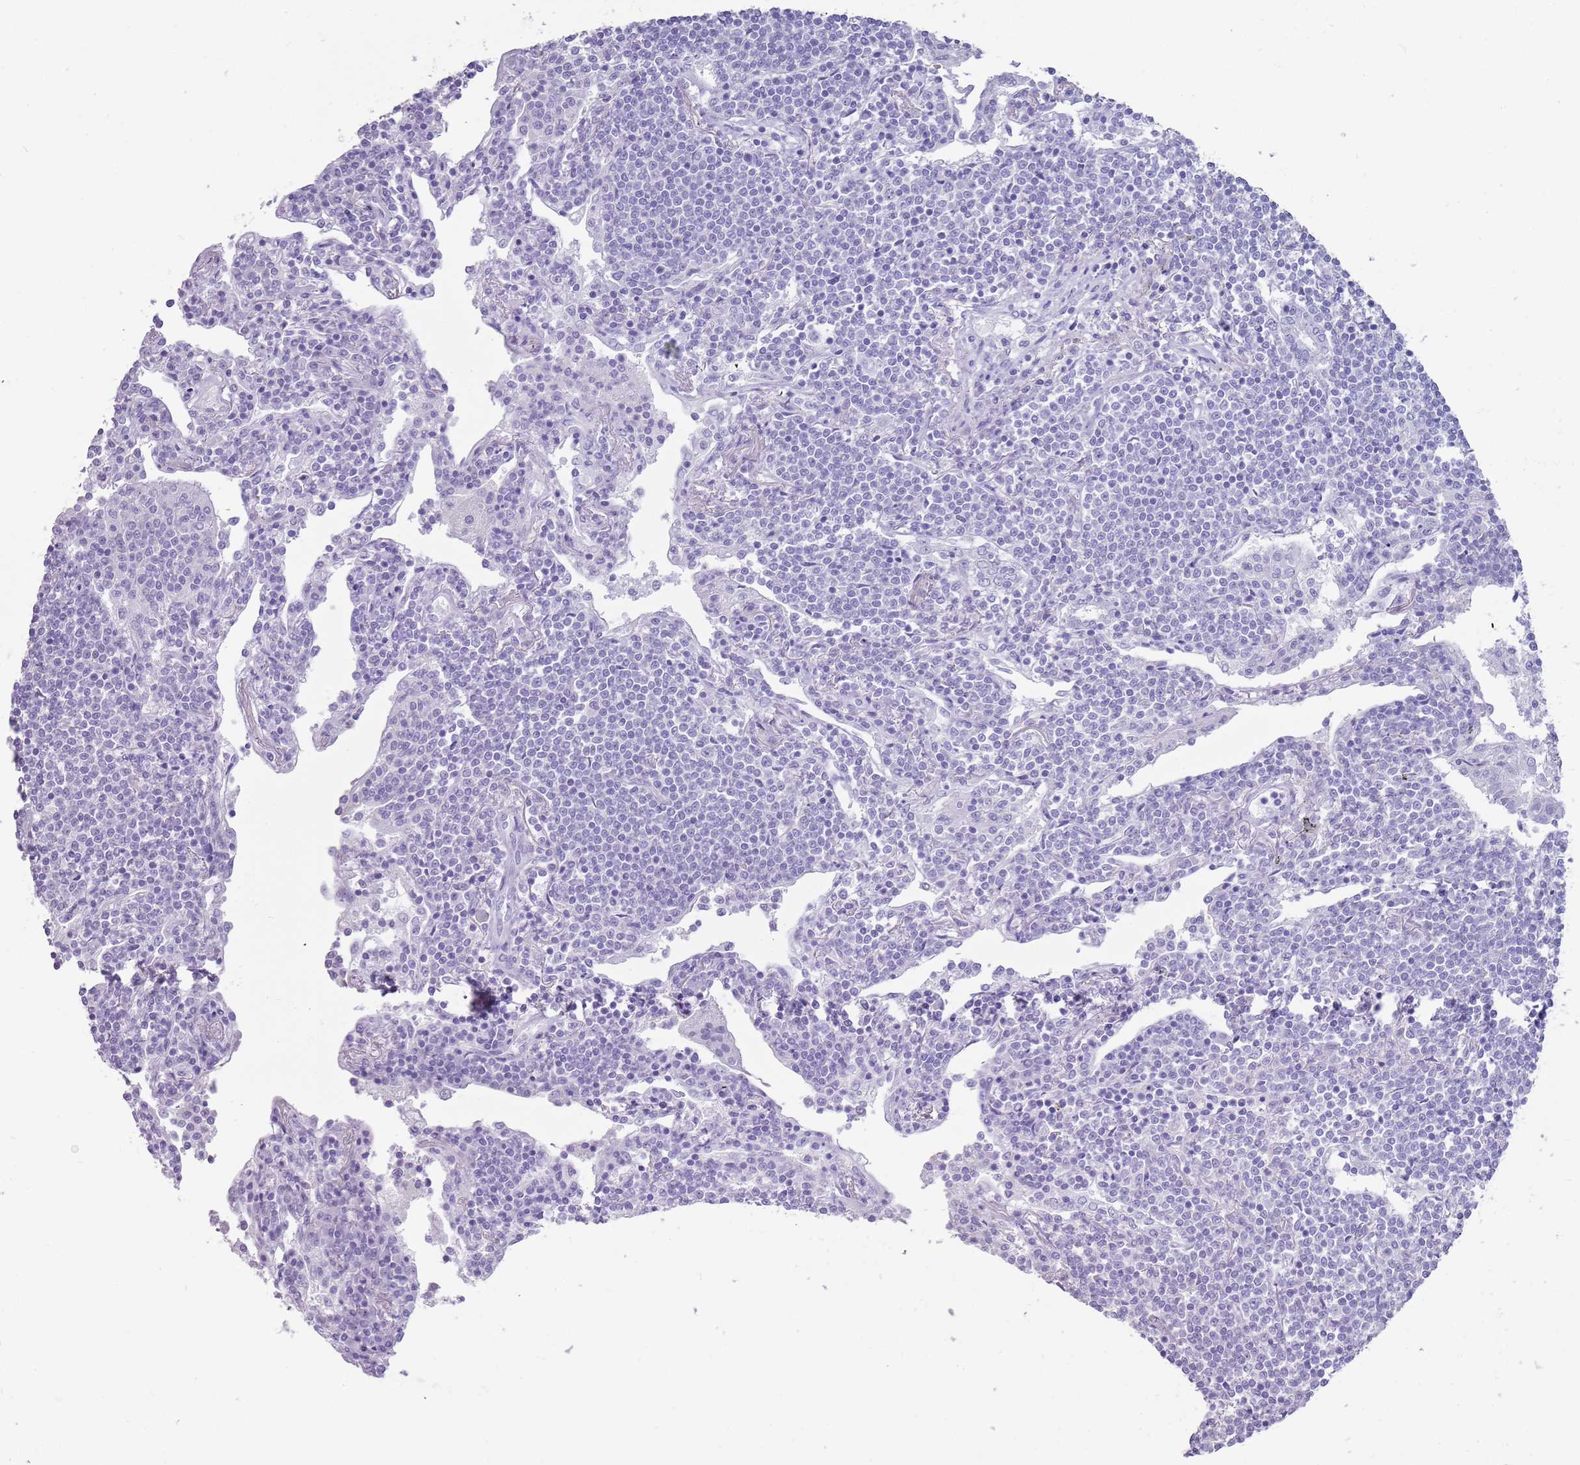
{"staining": {"intensity": "negative", "quantity": "none", "location": "none"}, "tissue": "lymphoma", "cell_type": "Tumor cells", "image_type": "cancer", "snomed": [{"axis": "morphology", "description": "Malignant lymphoma, non-Hodgkin's type, Low grade"}, {"axis": "topography", "description": "Lung"}], "caption": "Tumor cells show no significant protein staining in lymphoma.", "gene": "NBPF3", "patient": {"sex": "female", "age": 71}}